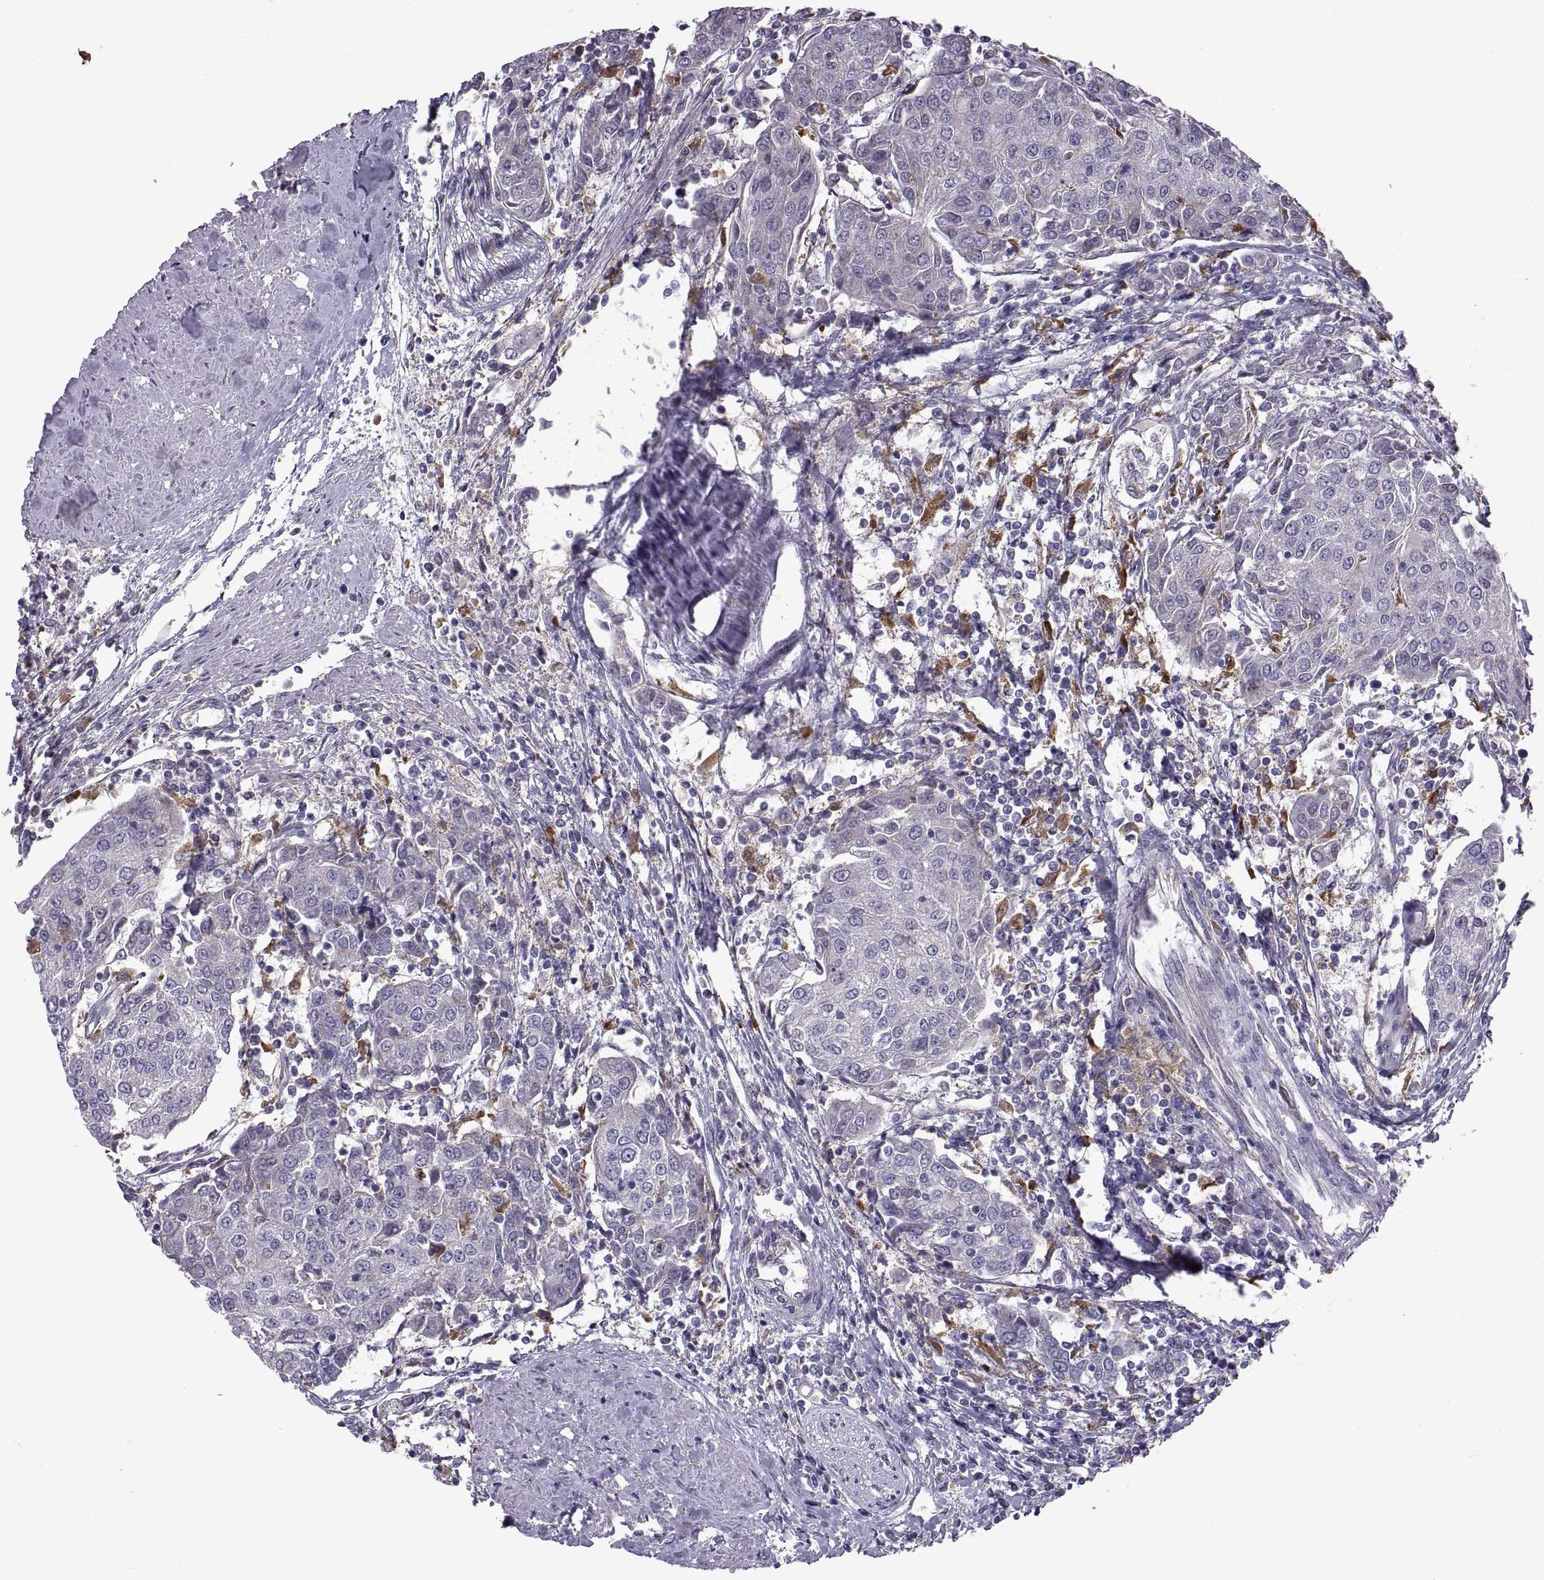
{"staining": {"intensity": "negative", "quantity": "none", "location": "none"}, "tissue": "urothelial cancer", "cell_type": "Tumor cells", "image_type": "cancer", "snomed": [{"axis": "morphology", "description": "Urothelial carcinoma, High grade"}, {"axis": "topography", "description": "Urinary bladder"}], "caption": "Immunohistochemical staining of human urothelial cancer shows no significant positivity in tumor cells. The staining is performed using DAB brown chromogen with nuclei counter-stained in using hematoxylin.", "gene": "ARSL", "patient": {"sex": "female", "age": 85}}